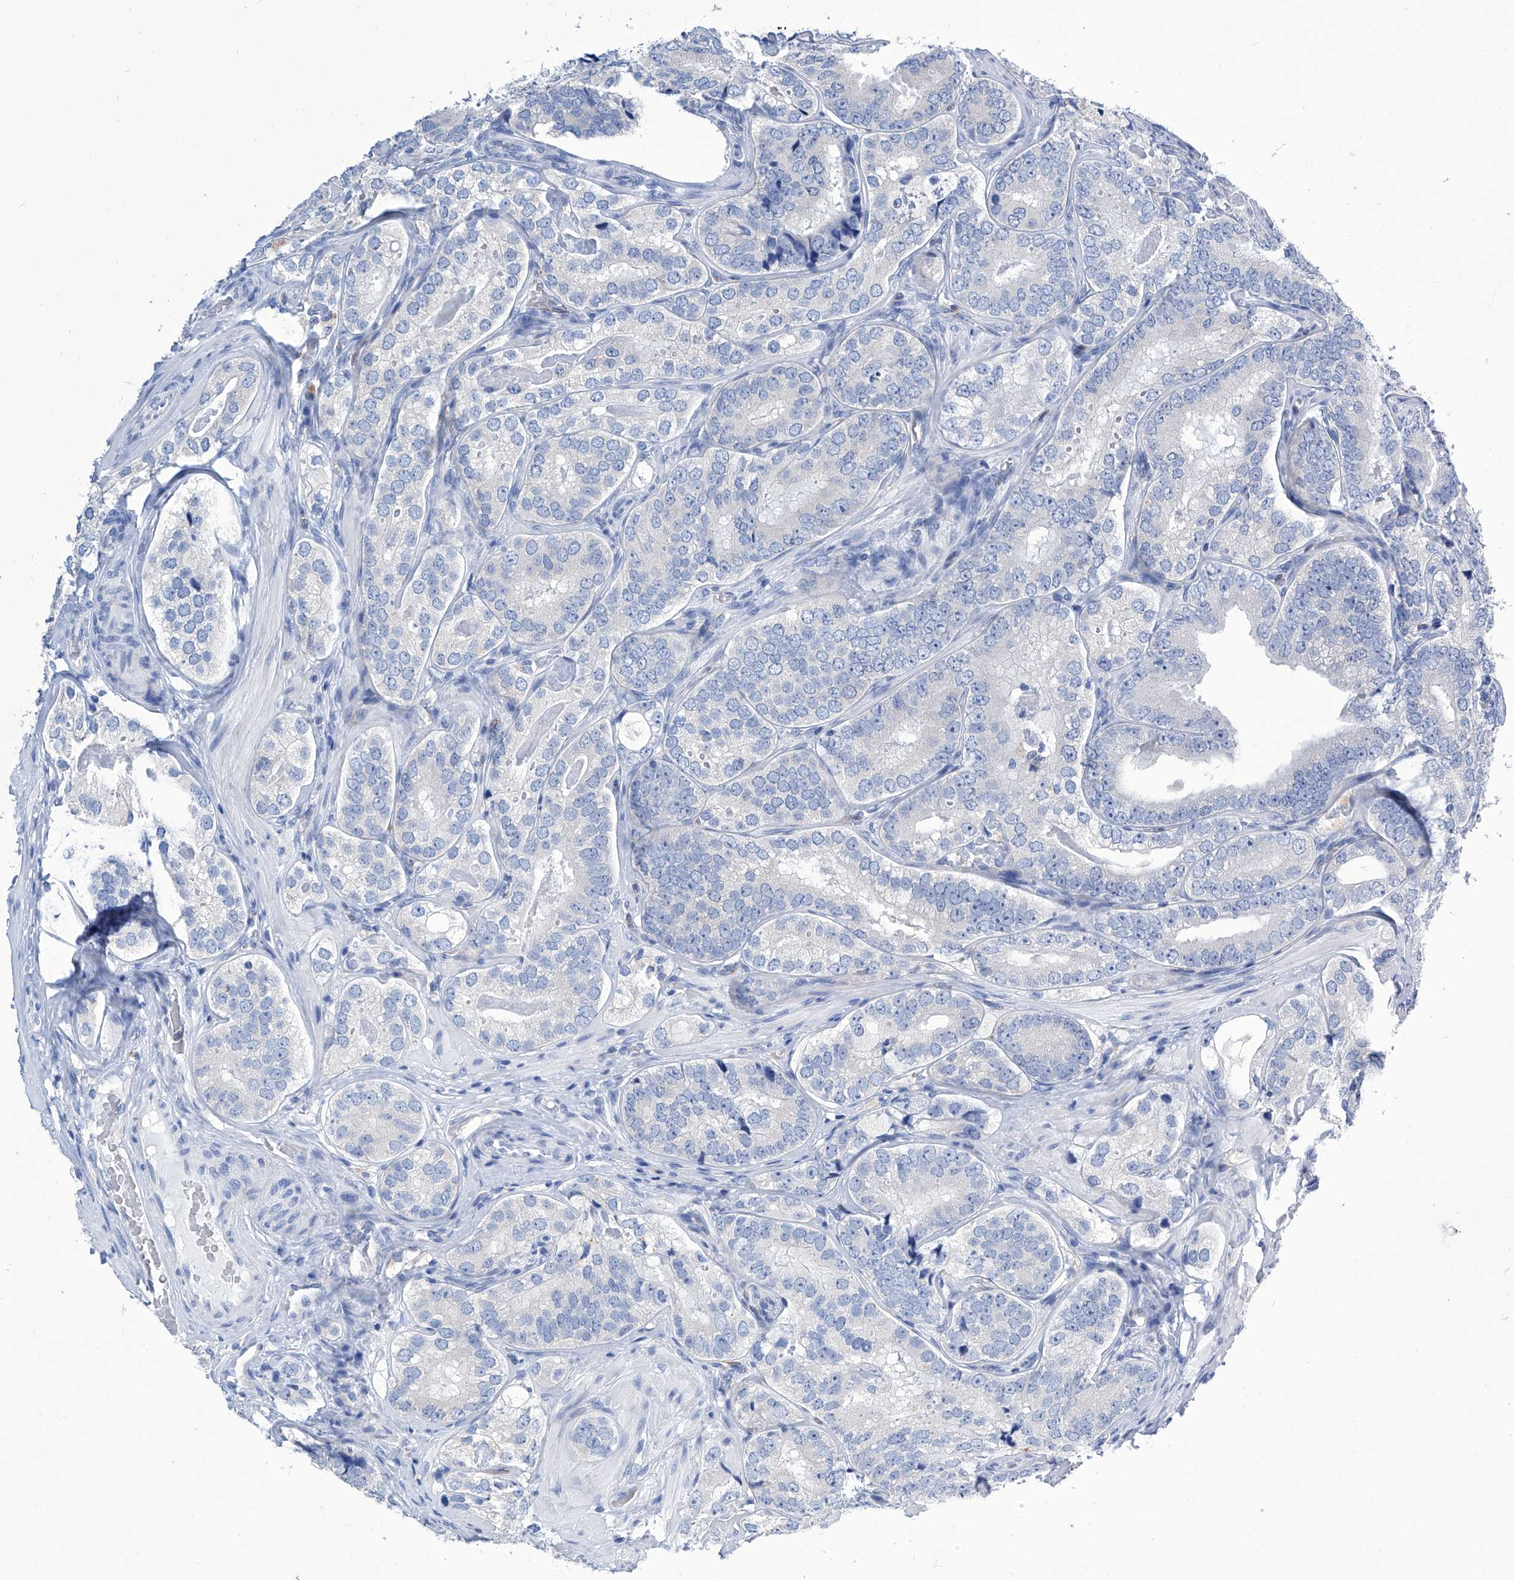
{"staining": {"intensity": "negative", "quantity": "none", "location": "none"}, "tissue": "prostate cancer", "cell_type": "Tumor cells", "image_type": "cancer", "snomed": [{"axis": "morphology", "description": "Adenocarcinoma, High grade"}, {"axis": "topography", "description": "Prostate"}], "caption": "Immunohistochemistry (IHC) image of human prostate cancer (adenocarcinoma (high-grade)) stained for a protein (brown), which exhibits no positivity in tumor cells.", "gene": "IMPA2", "patient": {"sex": "male", "age": 56}}